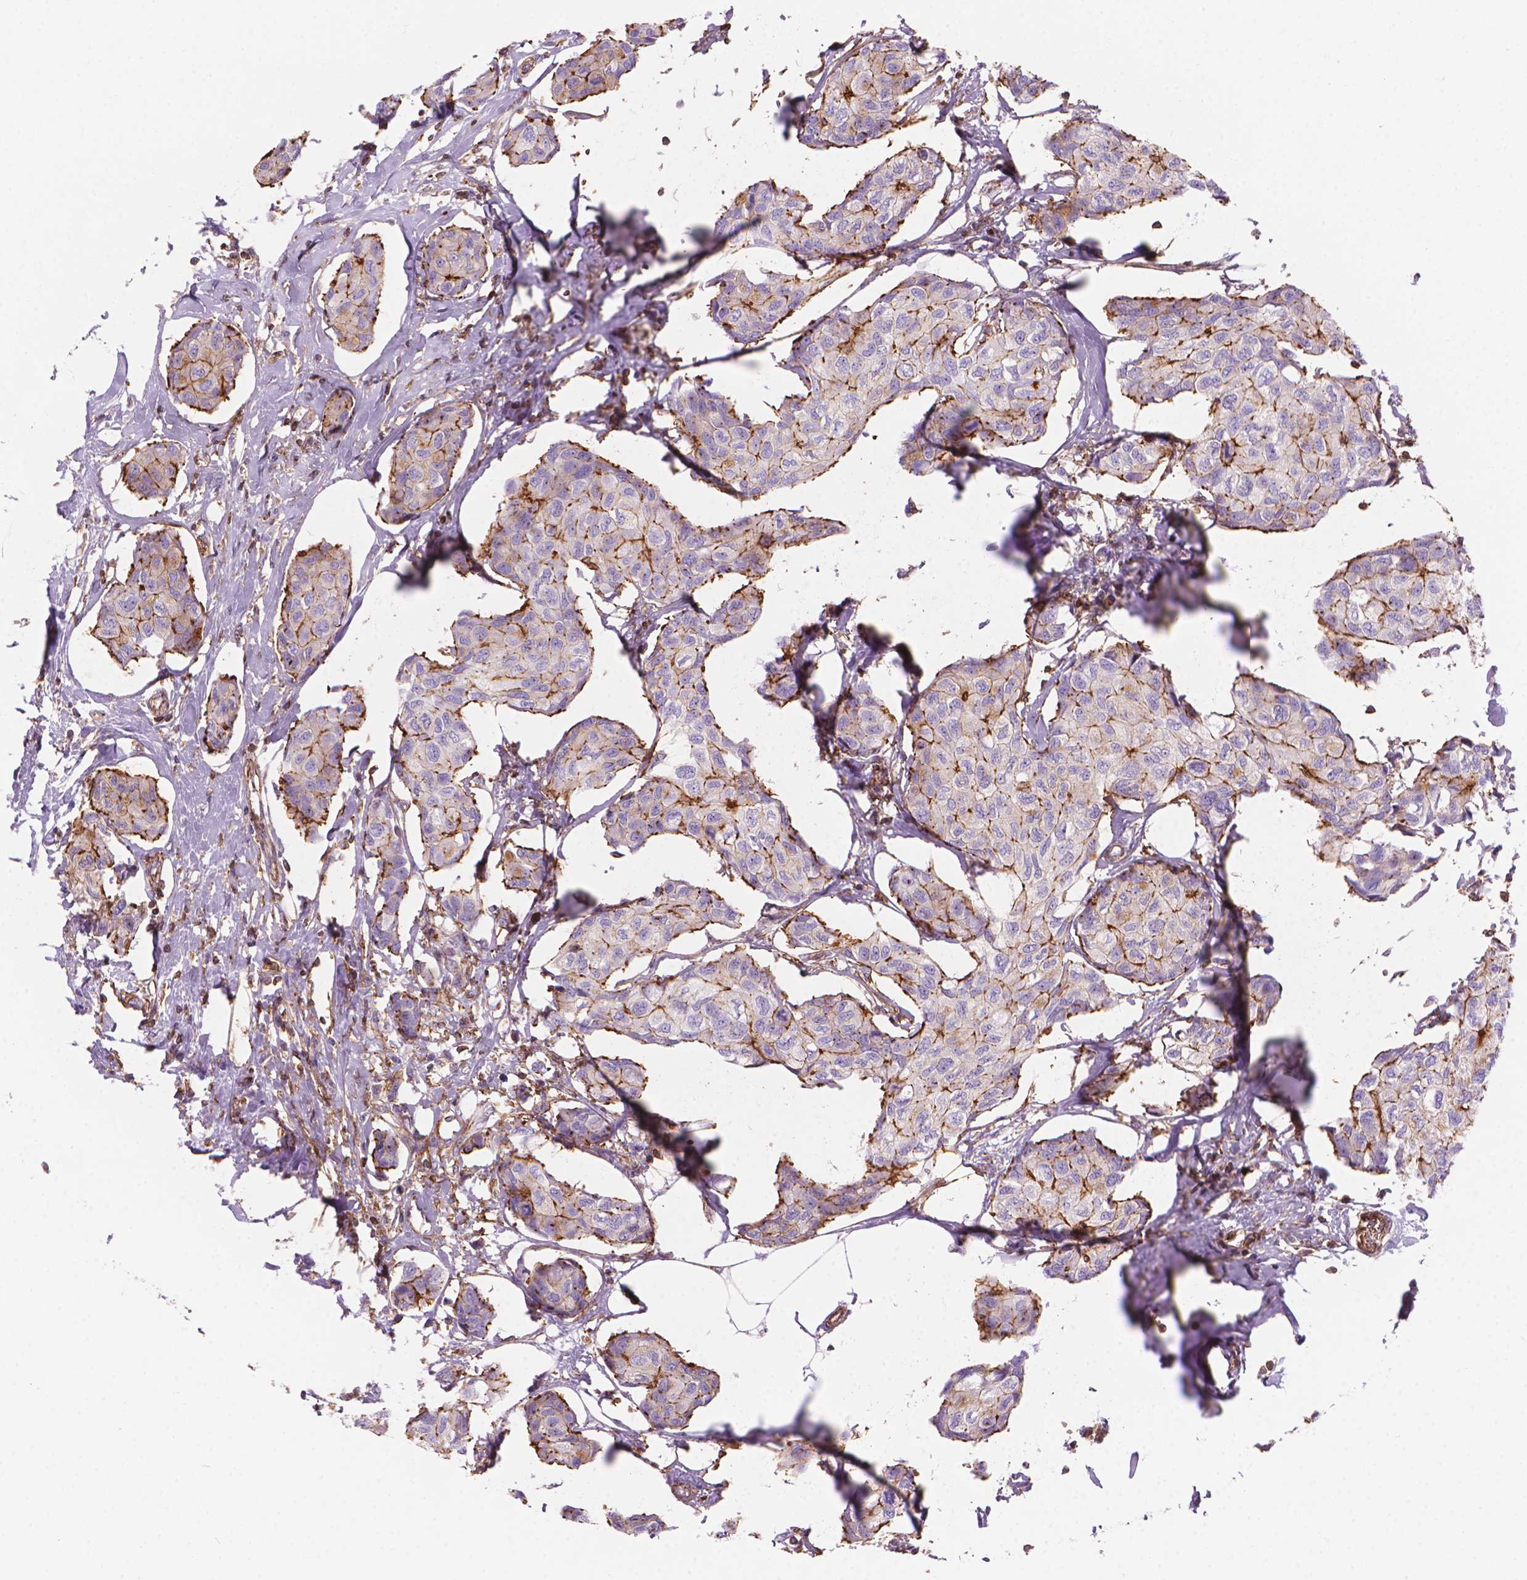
{"staining": {"intensity": "moderate", "quantity": "<25%", "location": "cytoplasmic/membranous"}, "tissue": "breast cancer", "cell_type": "Tumor cells", "image_type": "cancer", "snomed": [{"axis": "morphology", "description": "Duct carcinoma"}, {"axis": "topography", "description": "Breast"}], "caption": "Infiltrating ductal carcinoma (breast) stained with a brown dye demonstrates moderate cytoplasmic/membranous positive expression in approximately <25% of tumor cells.", "gene": "PATJ", "patient": {"sex": "female", "age": 80}}